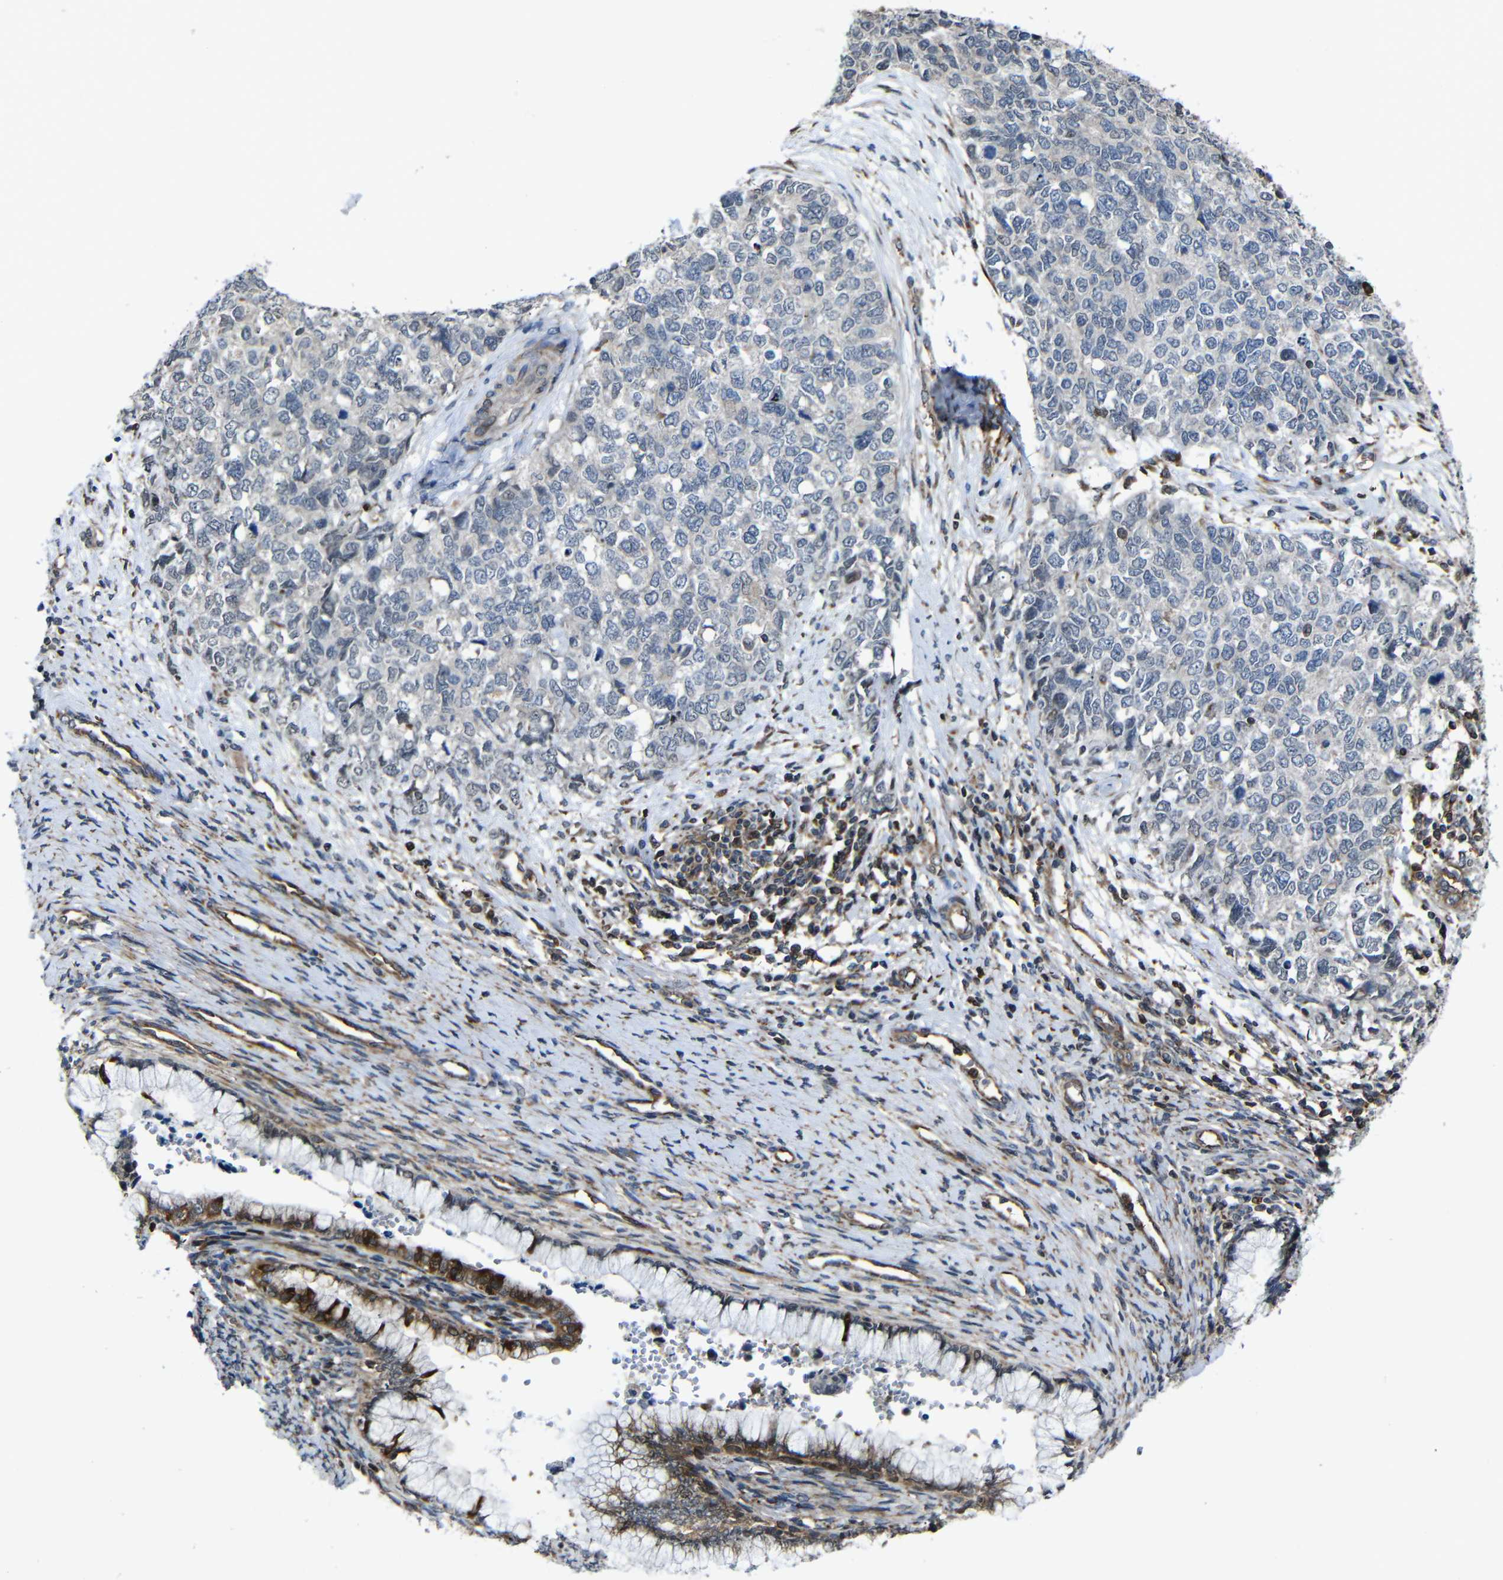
{"staining": {"intensity": "negative", "quantity": "none", "location": "none"}, "tissue": "cervical cancer", "cell_type": "Tumor cells", "image_type": "cancer", "snomed": [{"axis": "morphology", "description": "Squamous cell carcinoma, NOS"}, {"axis": "topography", "description": "Cervix"}], "caption": "A histopathology image of human squamous cell carcinoma (cervical) is negative for staining in tumor cells. Brightfield microscopy of IHC stained with DAB (3,3'-diaminobenzidine) (brown) and hematoxylin (blue), captured at high magnification.", "gene": "KIAA0513", "patient": {"sex": "female", "age": 63}}